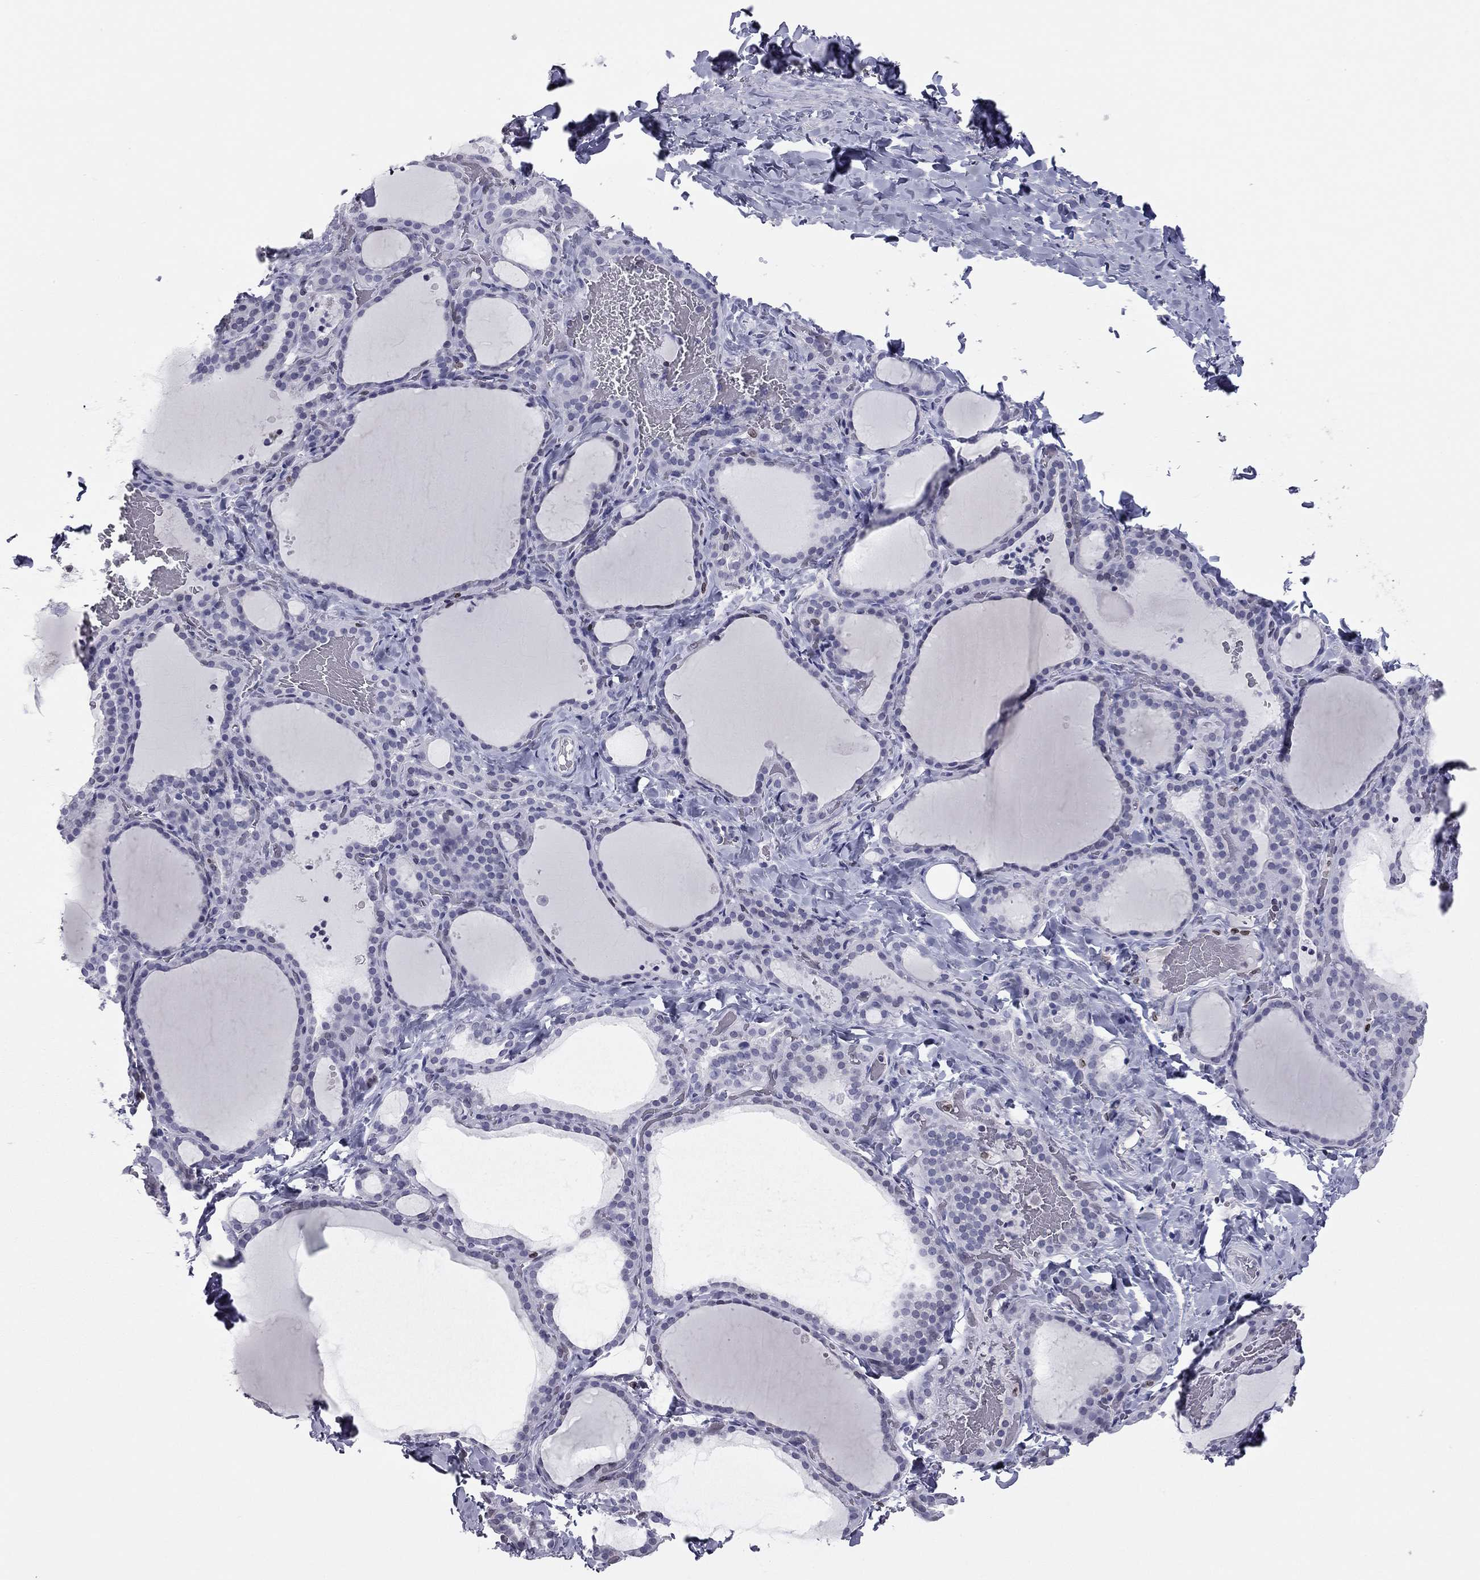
{"staining": {"intensity": "negative", "quantity": "none", "location": "none"}, "tissue": "thyroid gland", "cell_type": "Glandular cells", "image_type": "normal", "snomed": [{"axis": "morphology", "description": "Normal tissue, NOS"}, {"axis": "topography", "description": "Thyroid gland"}], "caption": "Photomicrograph shows no significant protein staining in glandular cells of normal thyroid gland.", "gene": "ESPL1", "patient": {"sex": "female", "age": 22}}